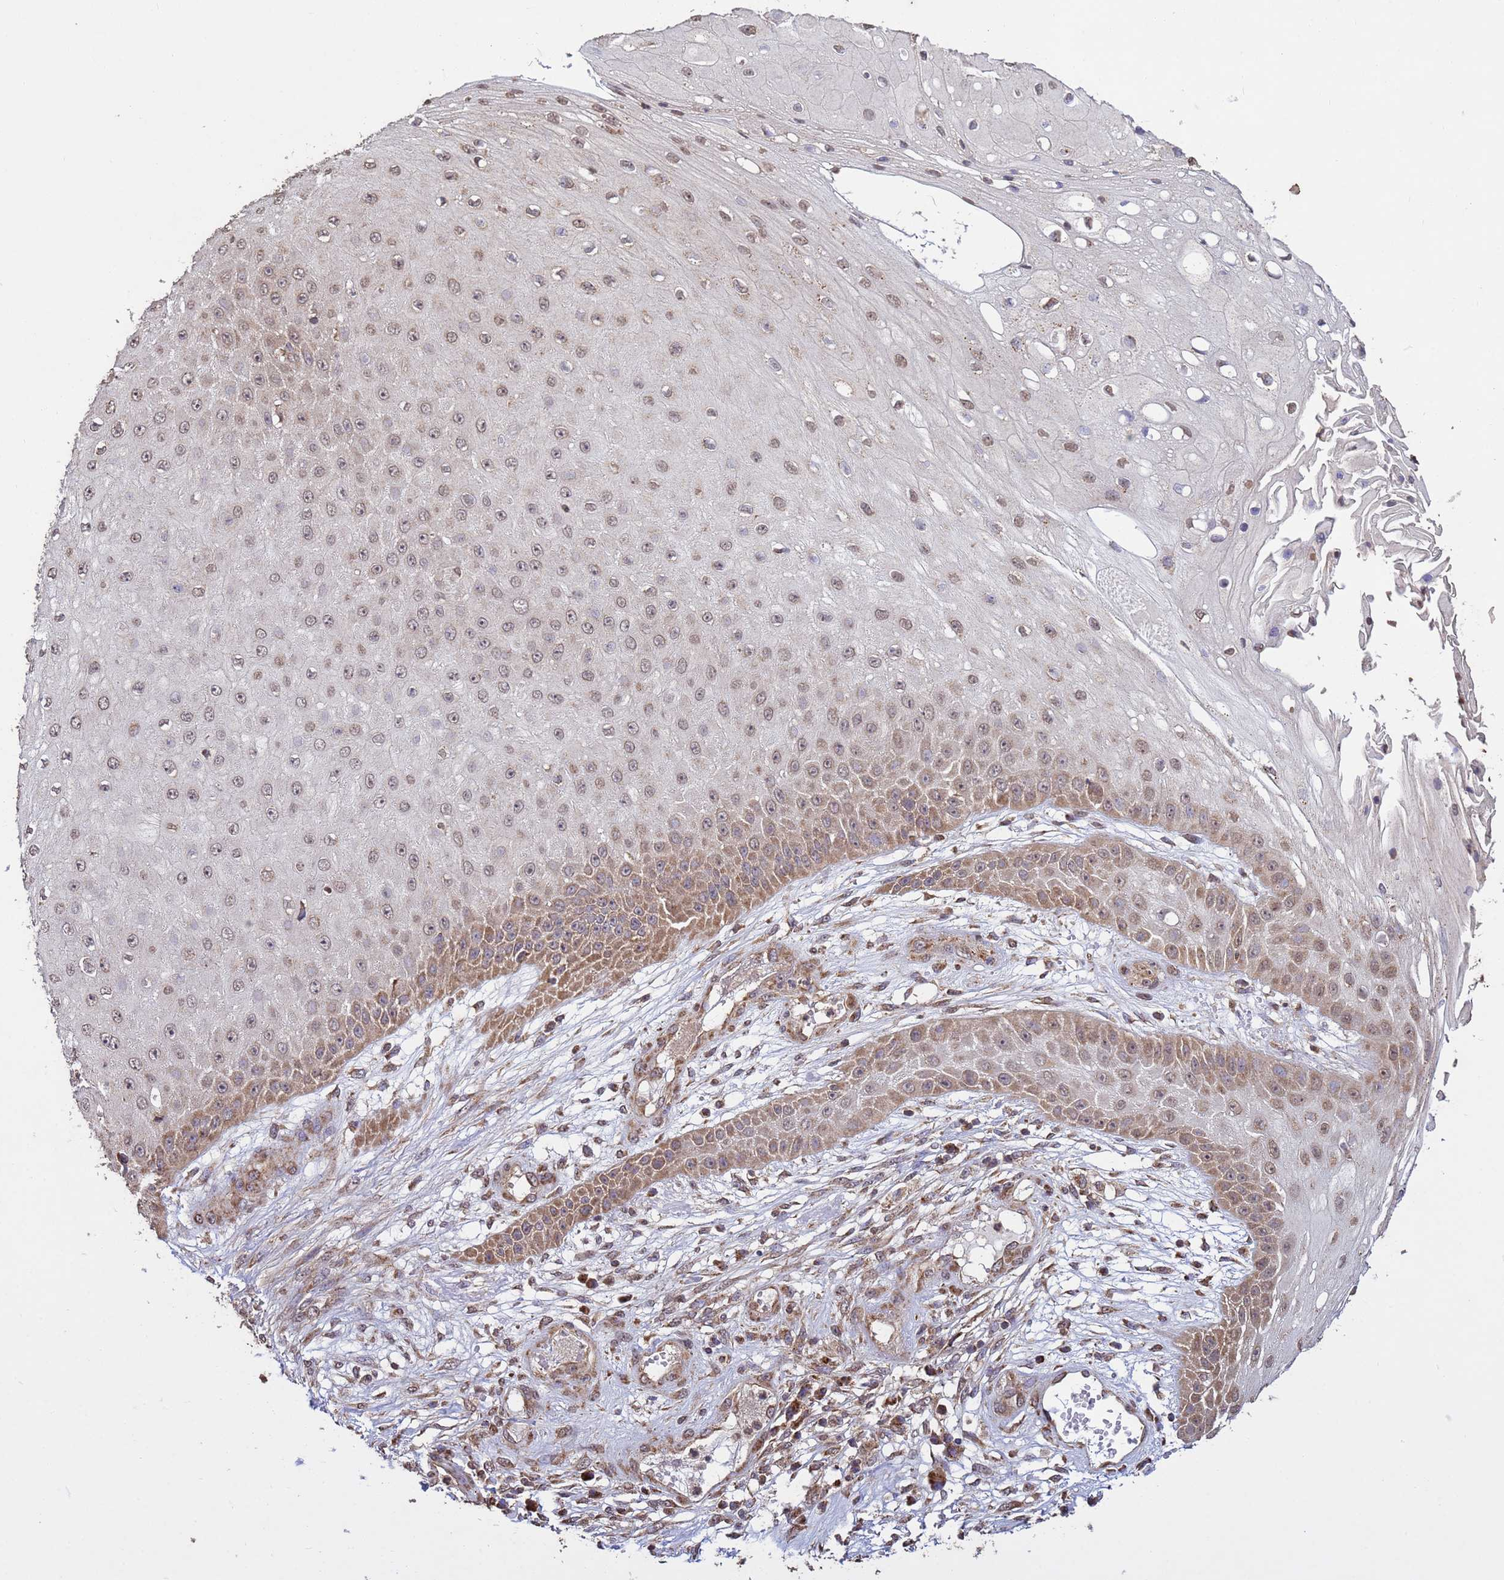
{"staining": {"intensity": "moderate", "quantity": "25%-75%", "location": "cytoplasmic/membranous"}, "tissue": "skin cancer", "cell_type": "Tumor cells", "image_type": "cancer", "snomed": [{"axis": "morphology", "description": "Squamous cell carcinoma, NOS"}, {"axis": "topography", "description": "Skin"}], "caption": "Immunohistochemical staining of human skin cancer (squamous cell carcinoma) exhibits medium levels of moderate cytoplasmic/membranous protein positivity in approximately 25%-75% of tumor cells.", "gene": "P2RX7", "patient": {"sex": "male", "age": 70}}